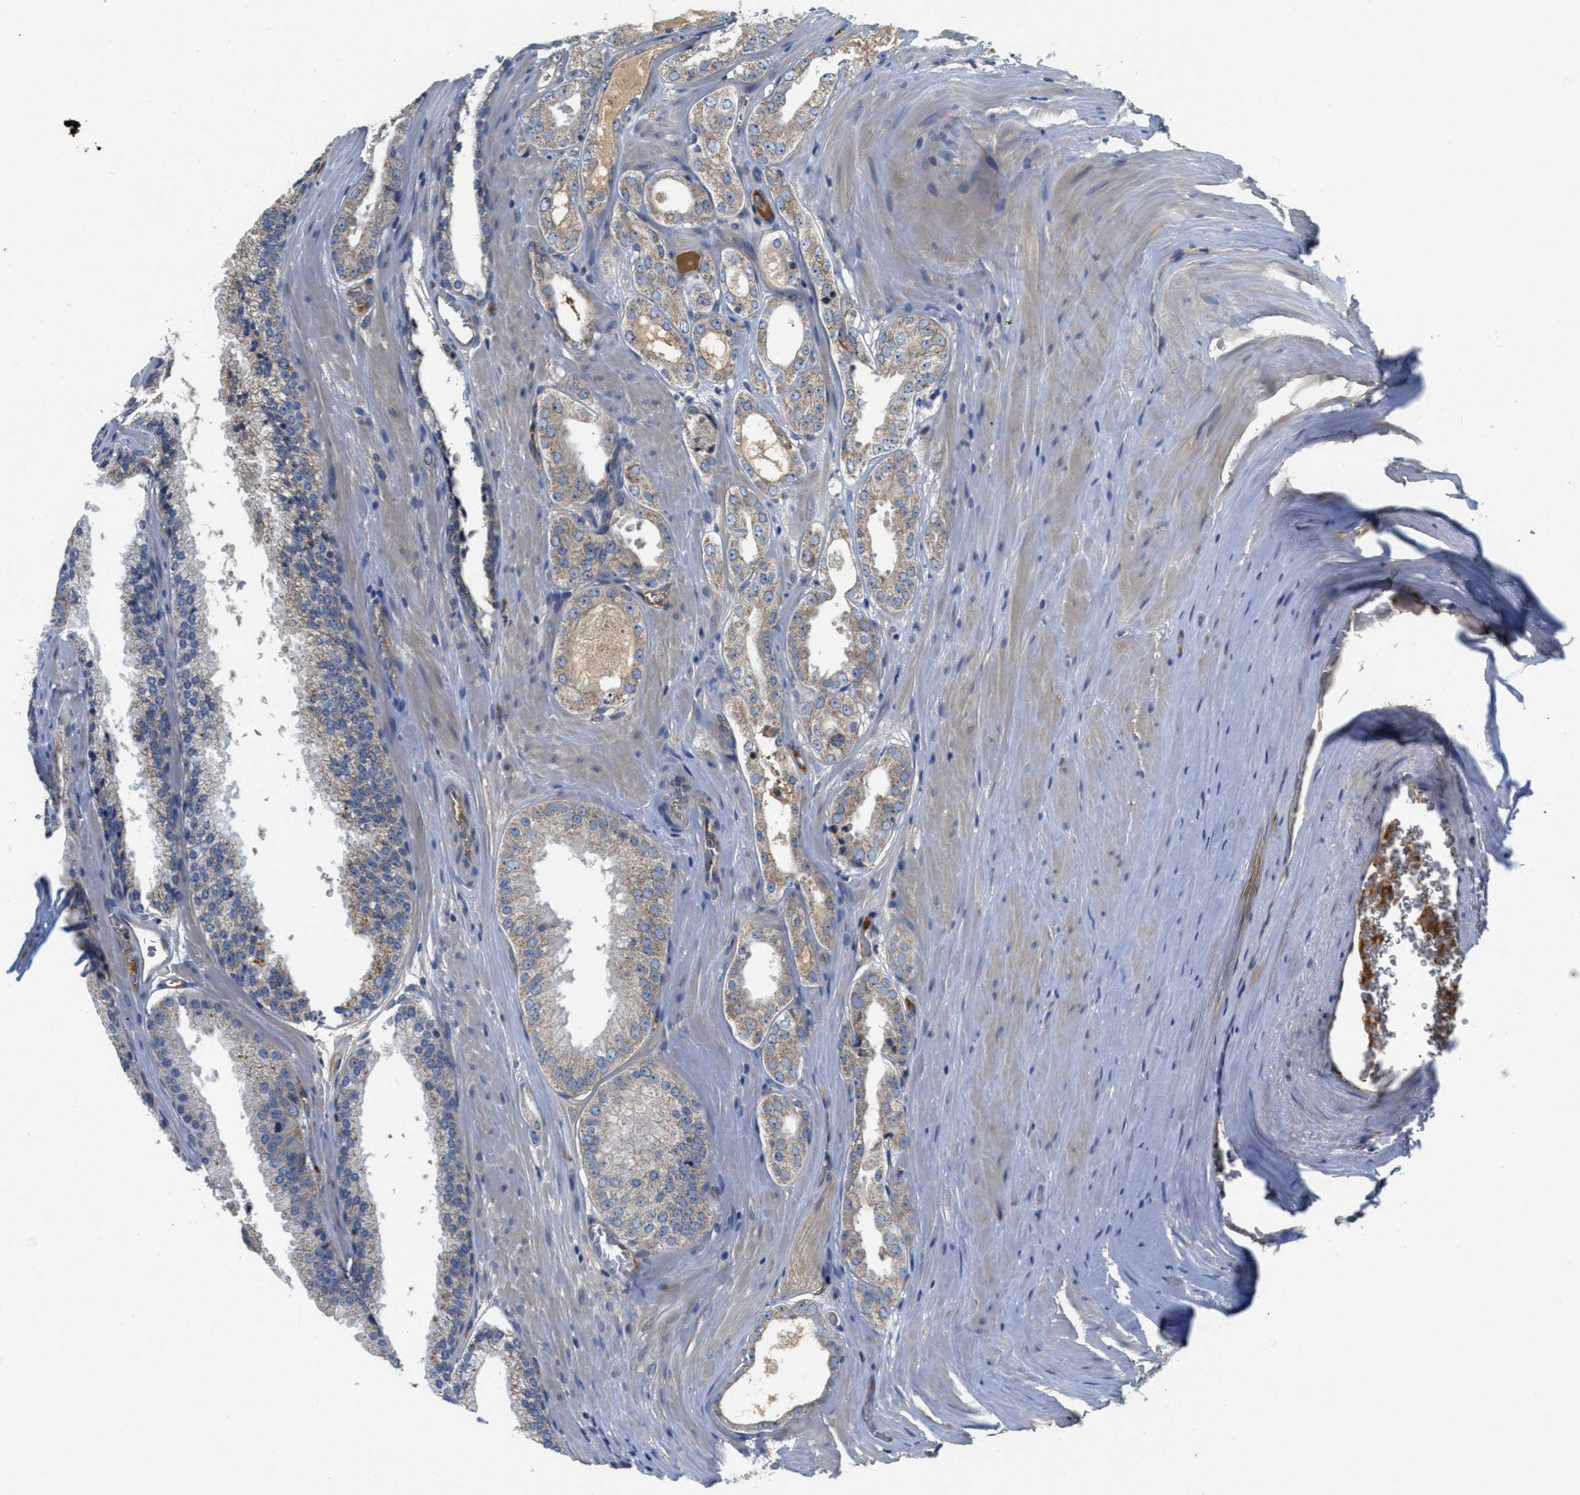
{"staining": {"intensity": "weak", "quantity": ">75%", "location": "cytoplasmic/membranous"}, "tissue": "prostate cancer", "cell_type": "Tumor cells", "image_type": "cancer", "snomed": [{"axis": "morphology", "description": "Adenocarcinoma, High grade"}, {"axis": "topography", "description": "Prostate"}], "caption": "Weak cytoplasmic/membranous protein positivity is present in about >75% of tumor cells in adenocarcinoma (high-grade) (prostate). (Stains: DAB (3,3'-diaminobenzidine) in brown, nuclei in blue, Microscopy: brightfield microscopy at high magnification).", "gene": "GALK1", "patient": {"sex": "male", "age": 65}}